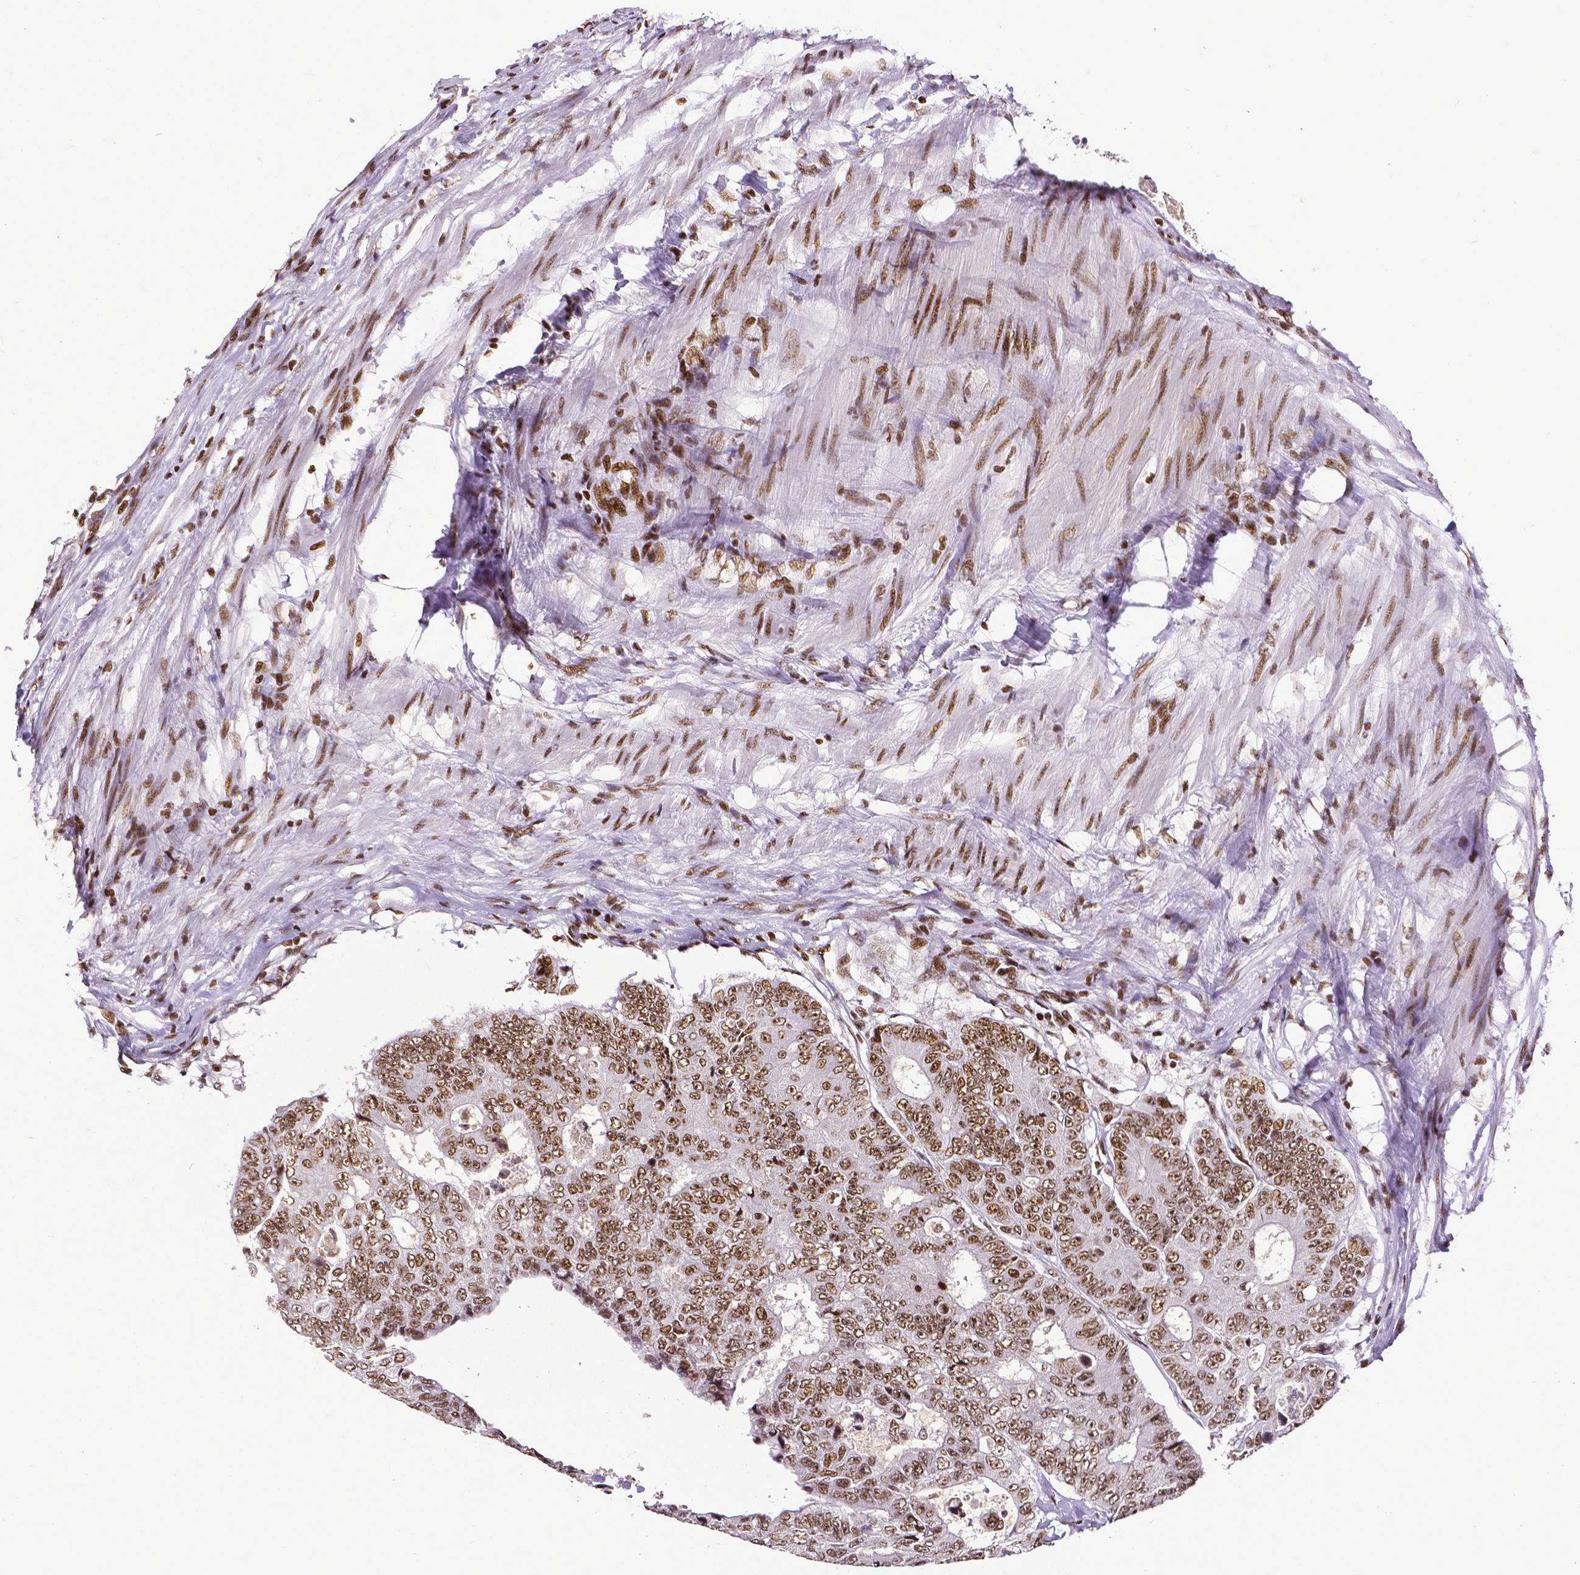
{"staining": {"intensity": "moderate", "quantity": ">75%", "location": "nuclear"}, "tissue": "colorectal cancer", "cell_type": "Tumor cells", "image_type": "cancer", "snomed": [{"axis": "morphology", "description": "Adenocarcinoma, NOS"}, {"axis": "topography", "description": "Colon"}], "caption": "A high-resolution photomicrograph shows IHC staining of colorectal cancer (adenocarcinoma), which reveals moderate nuclear expression in approximately >75% of tumor cells.", "gene": "CTCF", "patient": {"sex": "female", "age": 48}}